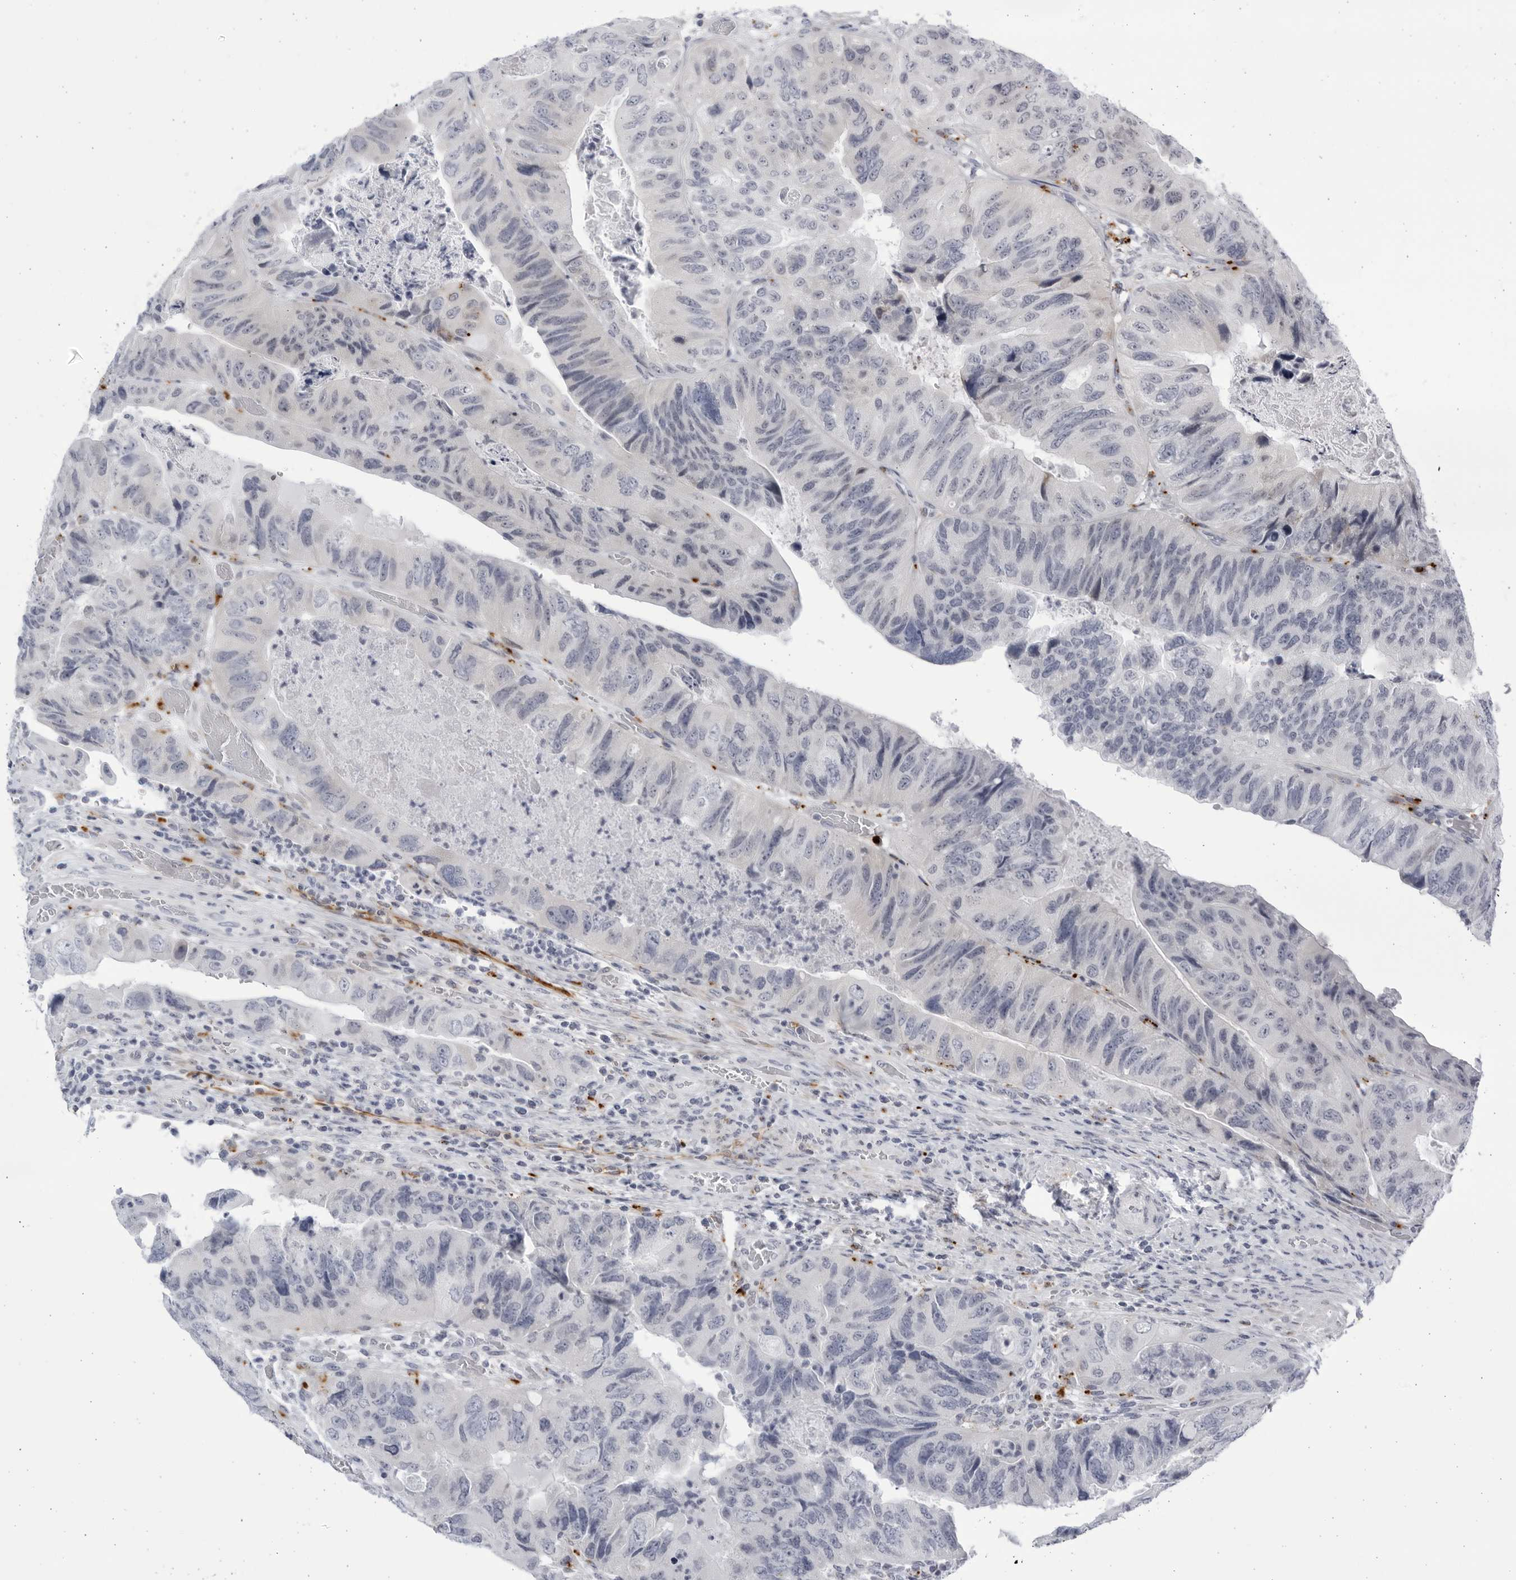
{"staining": {"intensity": "negative", "quantity": "none", "location": "none"}, "tissue": "colorectal cancer", "cell_type": "Tumor cells", "image_type": "cancer", "snomed": [{"axis": "morphology", "description": "Adenocarcinoma, NOS"}, {"axis": "topography", "description": "Rectum"}], "caption": "The photomicrograph exhibits no significant staining in tumor cells of colorectal cancer. (Stains: DAB IHC with hematoxylin counter stain, Microscopy: brightfield microscopy at high magnification).", "gene": "CCDC181", "patient": {"sex": "male", "age": 63}}